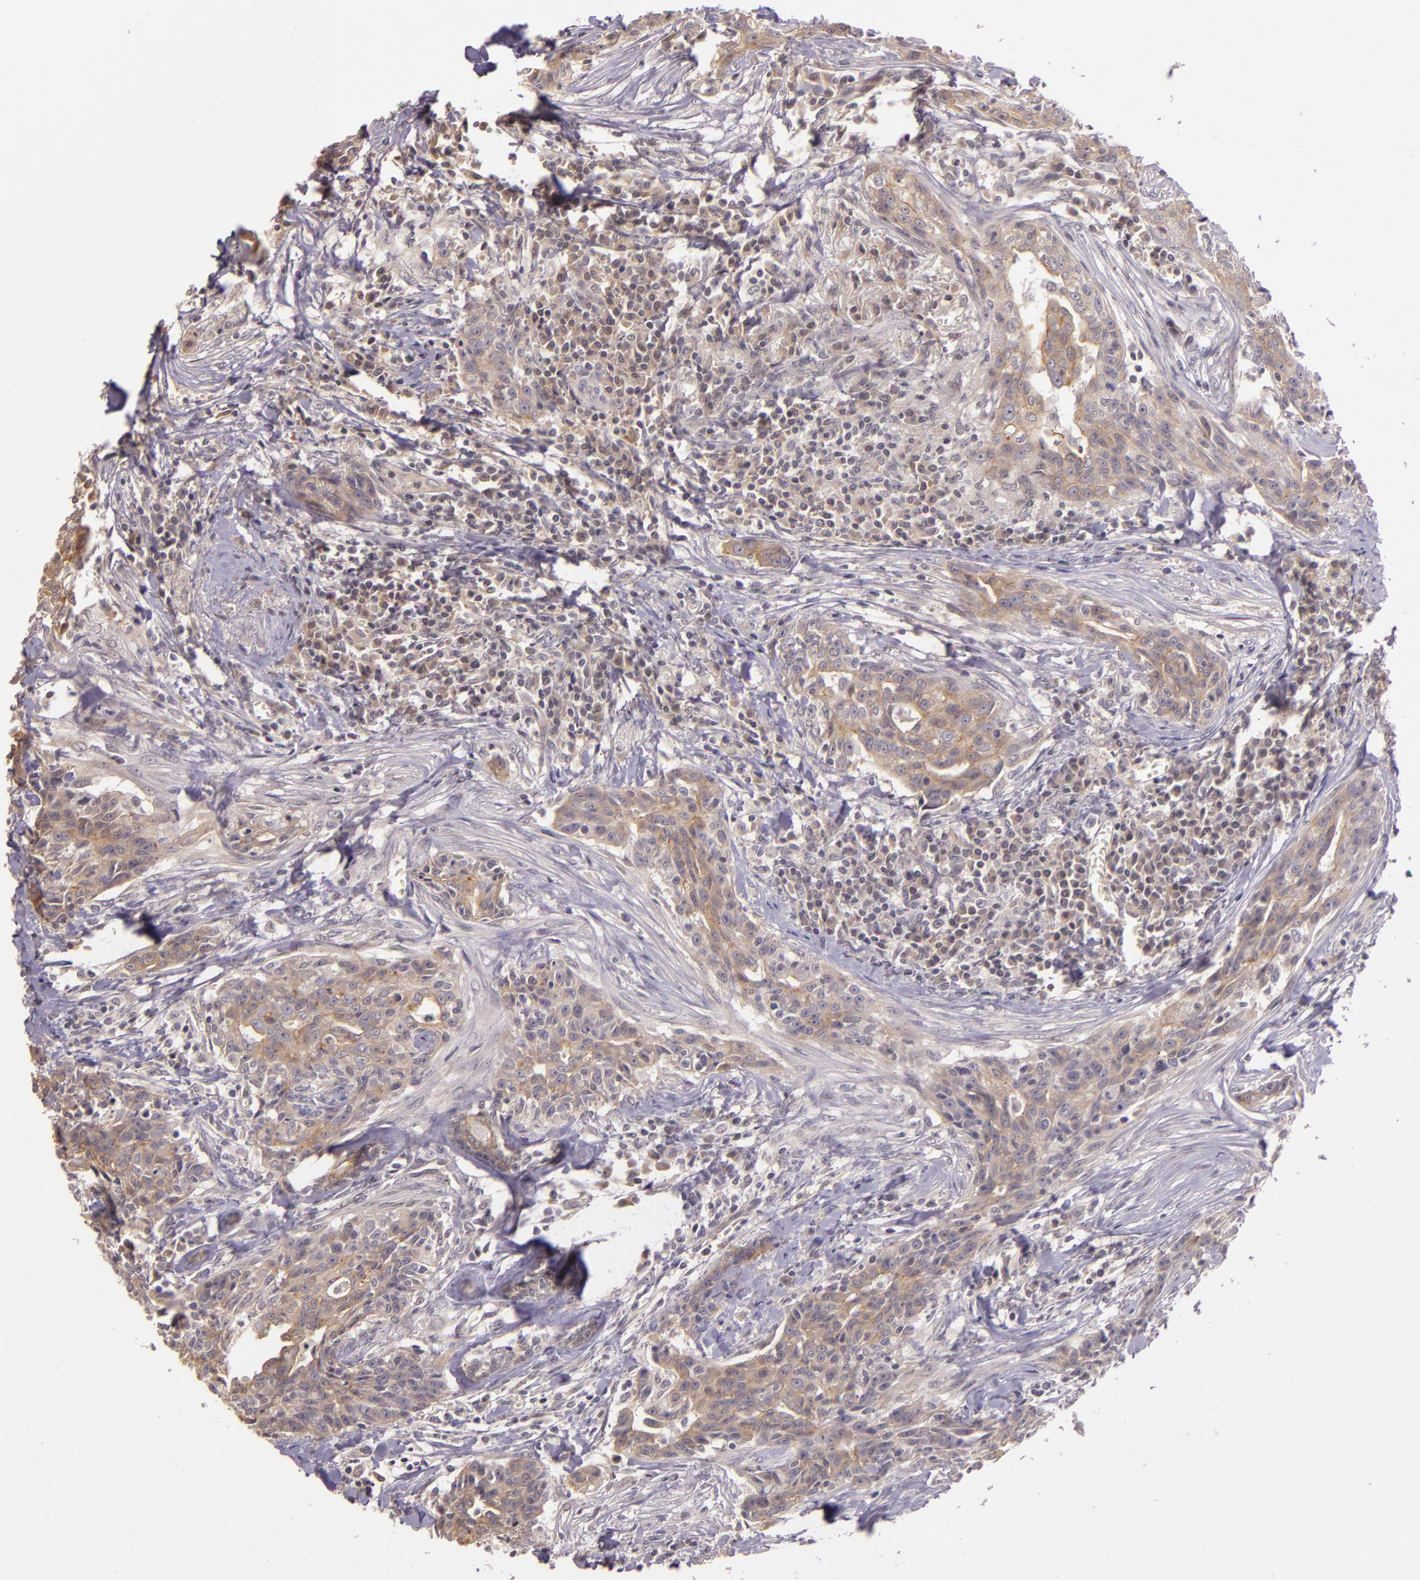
{"staining": {"intensity": "weak", "quantity": ">75%", "location": "cytoplasmic/membranous"}, "tissue": "breast cancer", "cell_type": "Tumor cells", "image_type": "cancer", "snomed": [{"axis": "morphology", "description": "Duct carcinoma"}, {"axis": "topography", "description": "Breast"}], "caption": "Protein staining of invasive ductal carcinoma (breast) tissue shows weak cytoplasmic/membranous positivity in approximately >75% of tumor cells.", "gene": "ARMH4", "patient": {"sex": "female", "age": 50}}